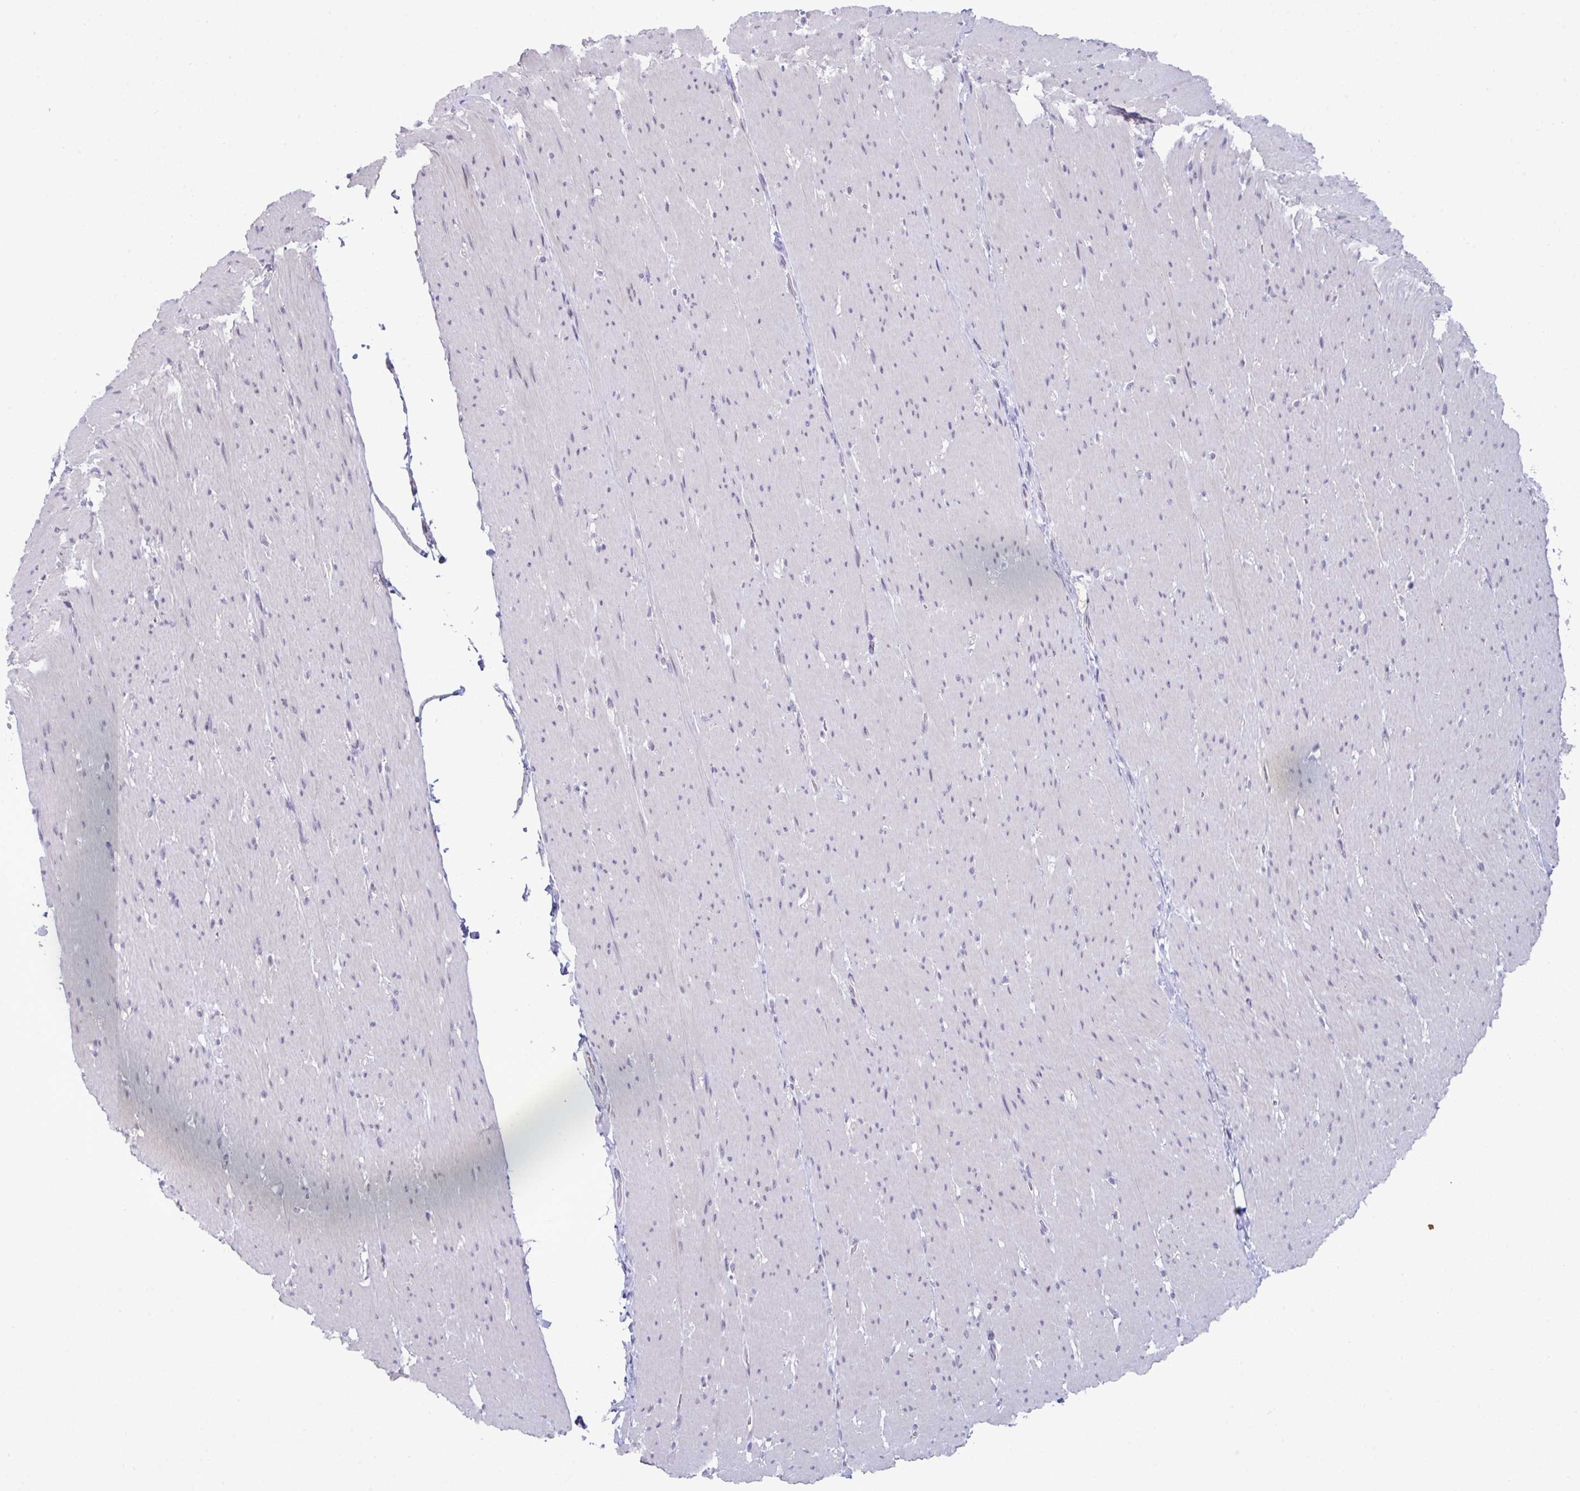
{"staining": {"intensity": "negative", "quantity": "none", "location": "none"}, "tissue": "smooth muscle", "cell_type": "Smooth muscle cells", "image_type": "normal", "snomed": [{"axis": "morphology", "description": "Normal tissue, NOS"}, {"axis": "topography", "description": "Smooth muscle"}, {"axis": "topography", "description": "Rectum"}], "caption": "DAB immunohistochemical staining of normal smooth muscle shows no significant staining in smooth muscle cells.", "gene": "ATP6V0D2", "patient": {"sex": "male", "age": 53}}